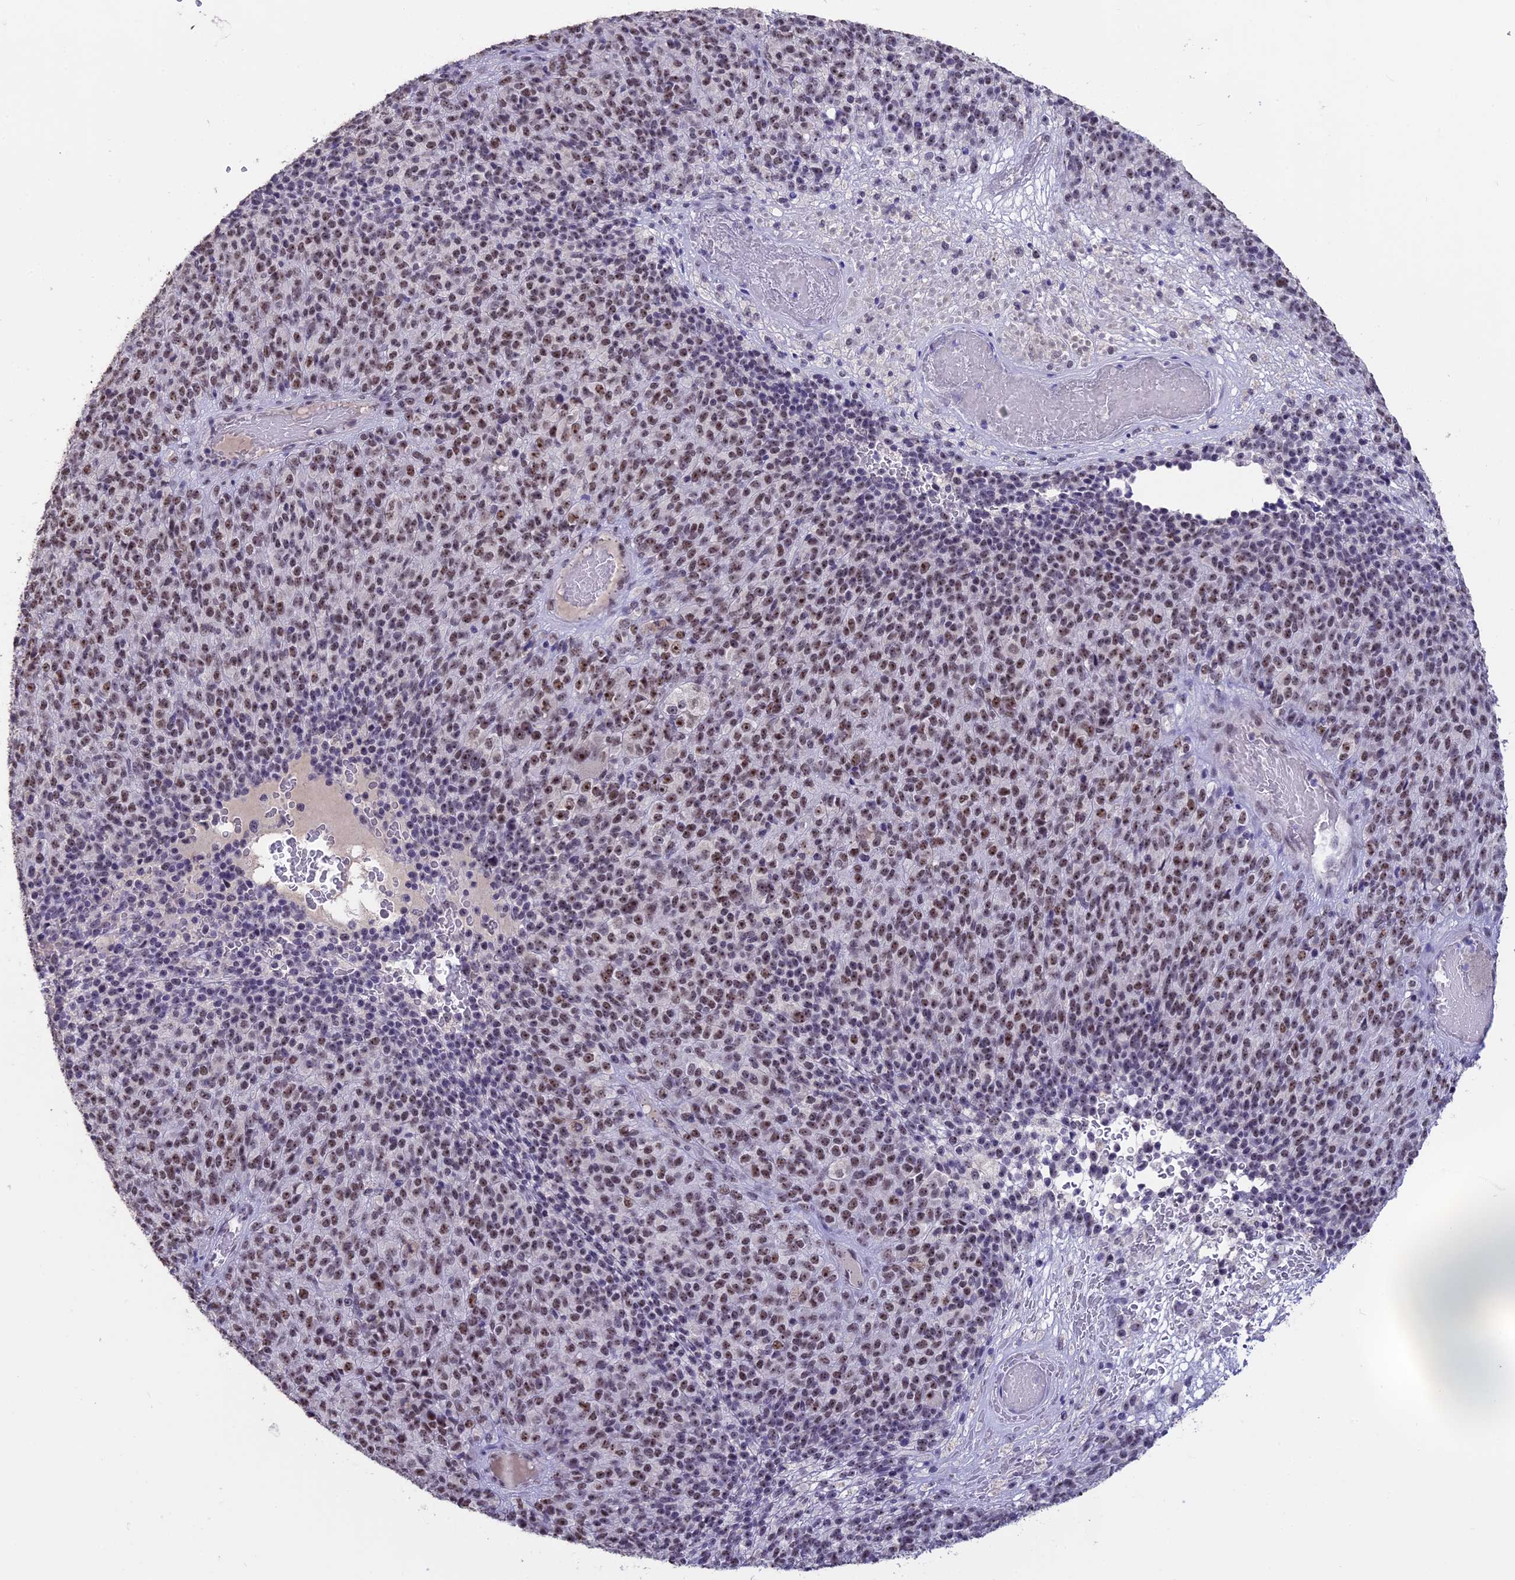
{"staining": {"intensity": "moderate", "quantity": ">75%", "location": "nuclear"}, "tissue": "melanoma", "cell_type": "Tumor cells", "image_type": "cancer", "snomed": [{"axis": "morphology", "description": "Malignant melanoma, Metastatic site"}, {"axis": "topography", "description": "Brain"}], "caption": "Melanoma tissue shows moderate nuclear staining in approximately >75% of tumor cells (DAB = brown stain, brightfield microscopy at high magnification).", "gene": "SETD2", "patient": {"sex": "female", "age": 56}}